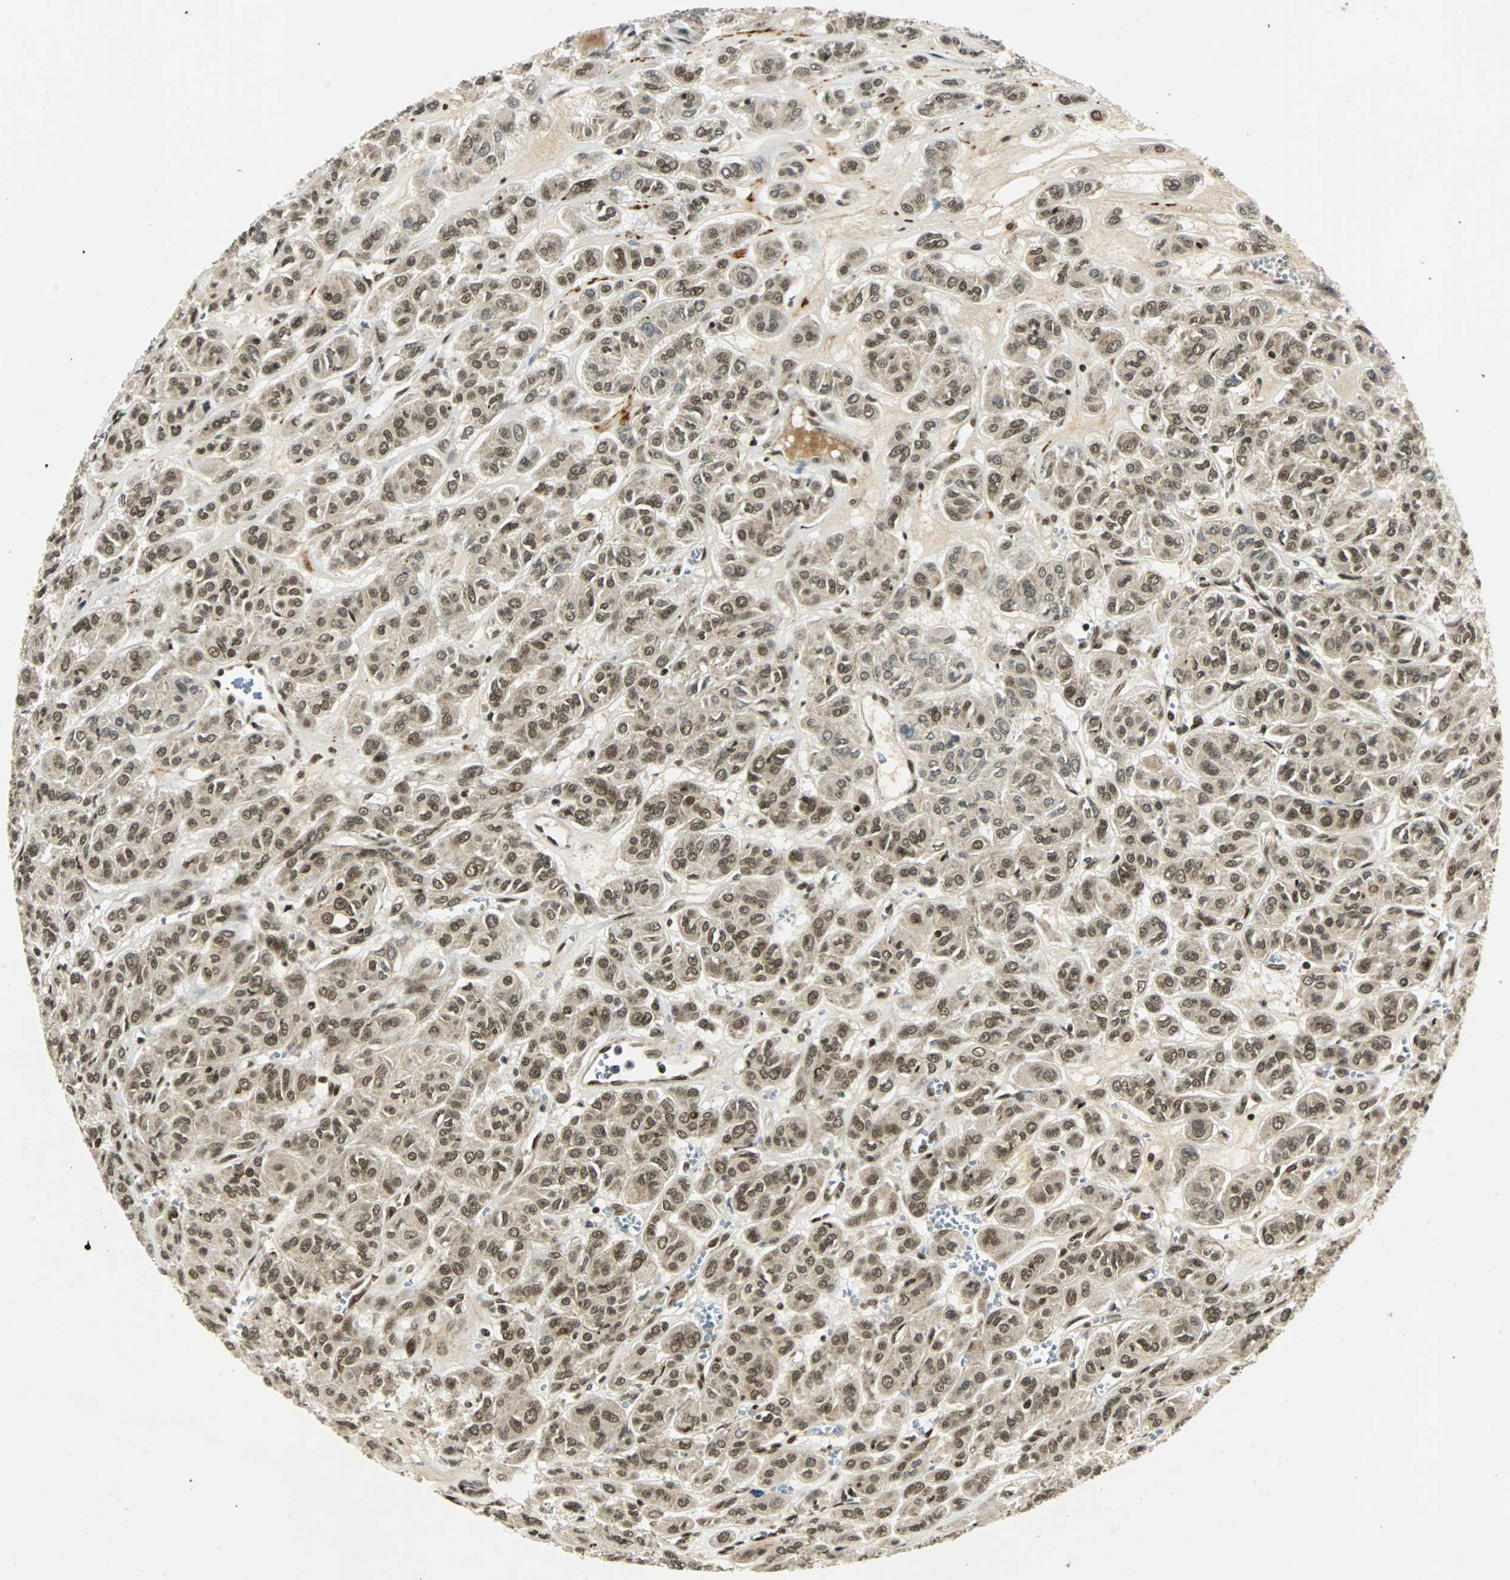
{"staining": {"intensity": "moderate", "quantity": ">75%", "location": "nuclear"}, "tissue": "thyroid cancer", "cell_type": "Tumor cells", "image_type": "cancer", "snomed": [{"axis": "morphology", "description": "Follicular adenoma carcinoma, NOS"}, {"axis": "topography", "description": "Thyroid gland"}], "caption": "Protein expression by IHC displays moderate nuclear expression in approximately >75% of tumor cells in follicular adenoma carcinoma (thyroid).", "gene": "TAF5", "patient": {"sex": "female", "age": 71}}